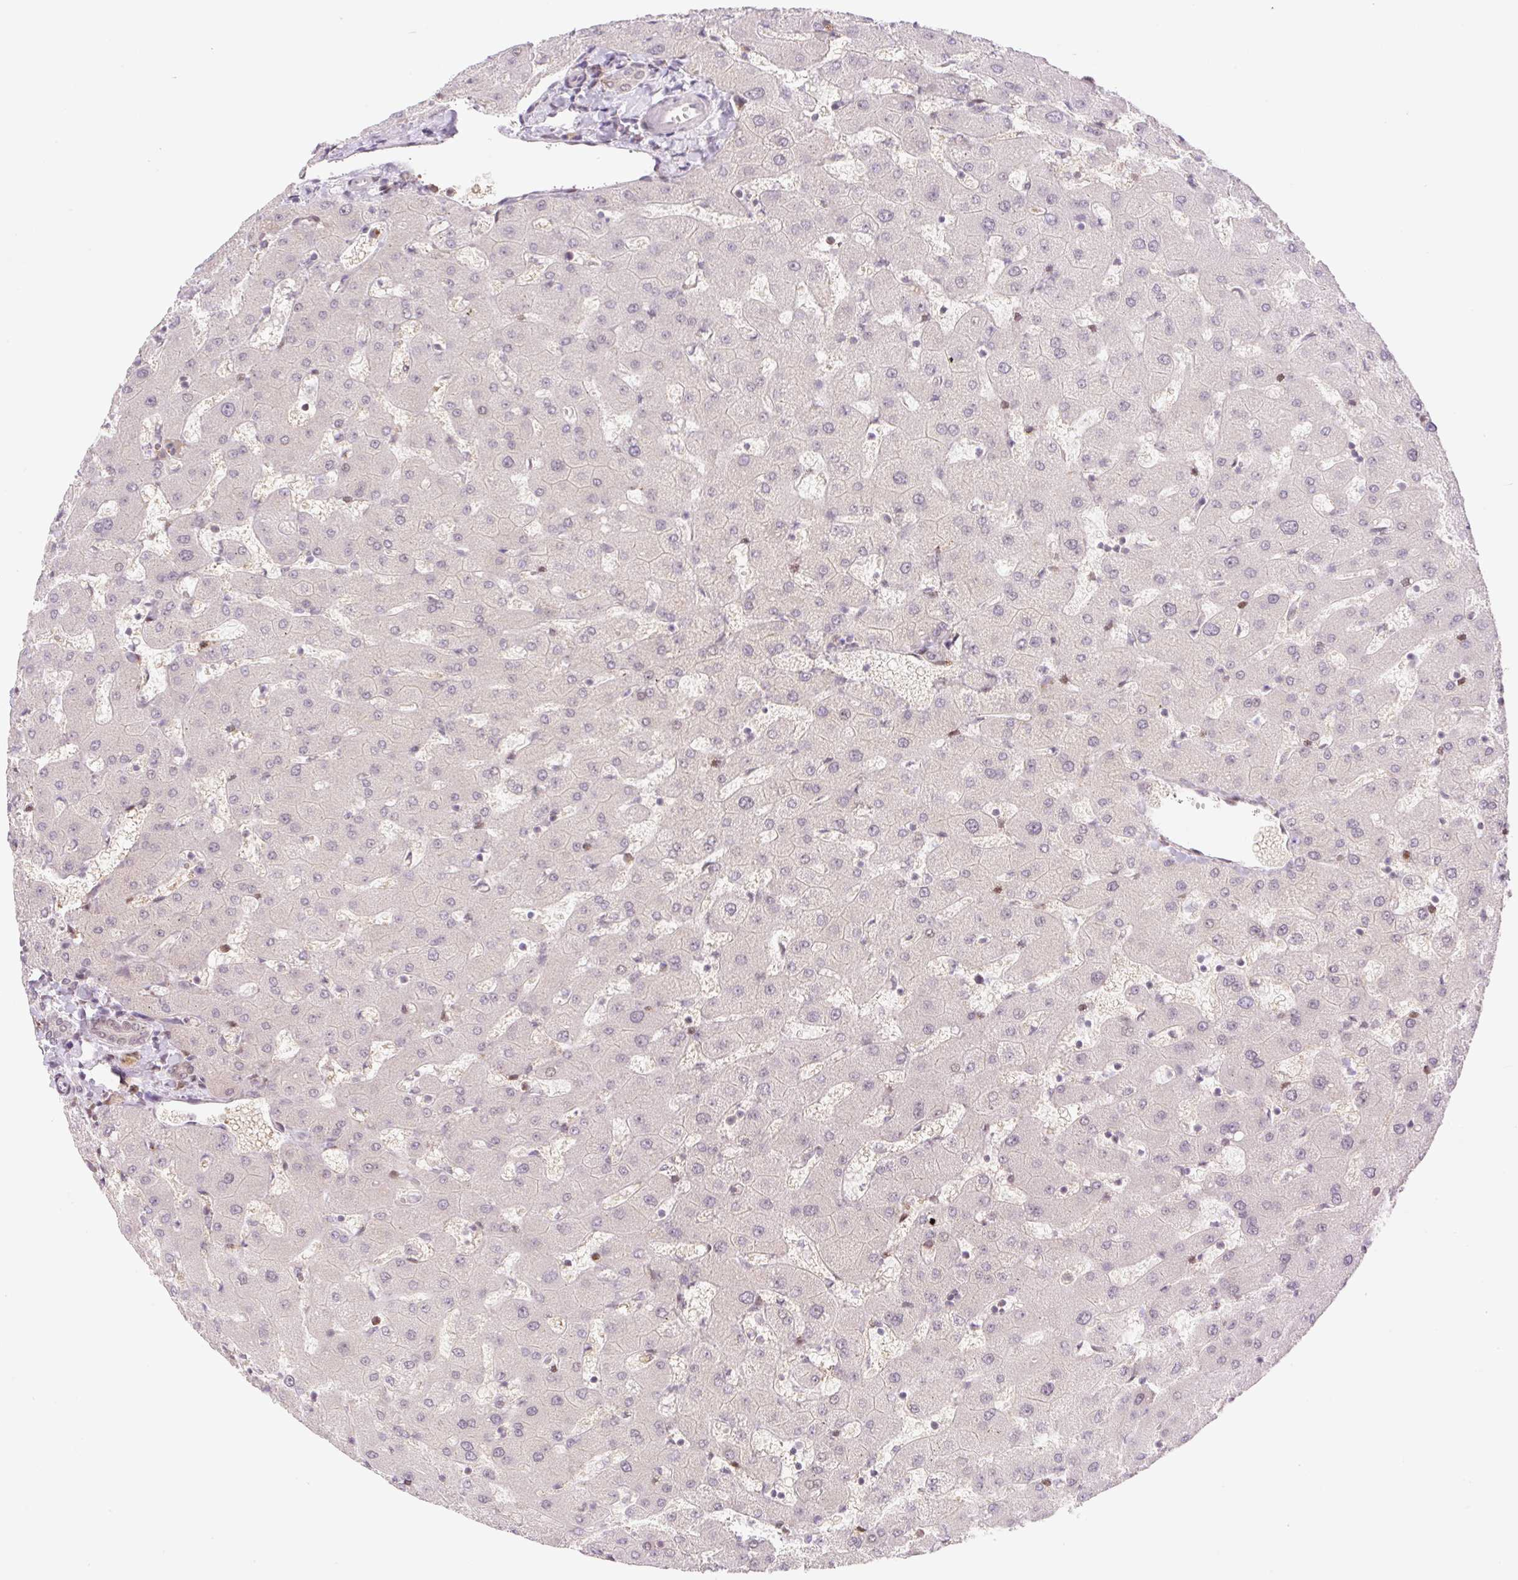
{"staining": {"intensity": "negative", "quantity": "none", "location": "none"}, "tissue": "liver", "cell_type": "Cholangiocytes", "image_type": "normal", "snomed": [{"axis": "morphology", "description": "Normal tissue, NOS"}, {"axis": "topography", "description": "Liver"}], "caption": "IHC photomicrograph of unremarkable liver: human liver stained with DAB (3,3'-diaminobenzidine) exhibits no significant protein expression in cholangiocytes.", "gene": "ENSG00000264668", "patient": {"sex": "female", "age": 63}}